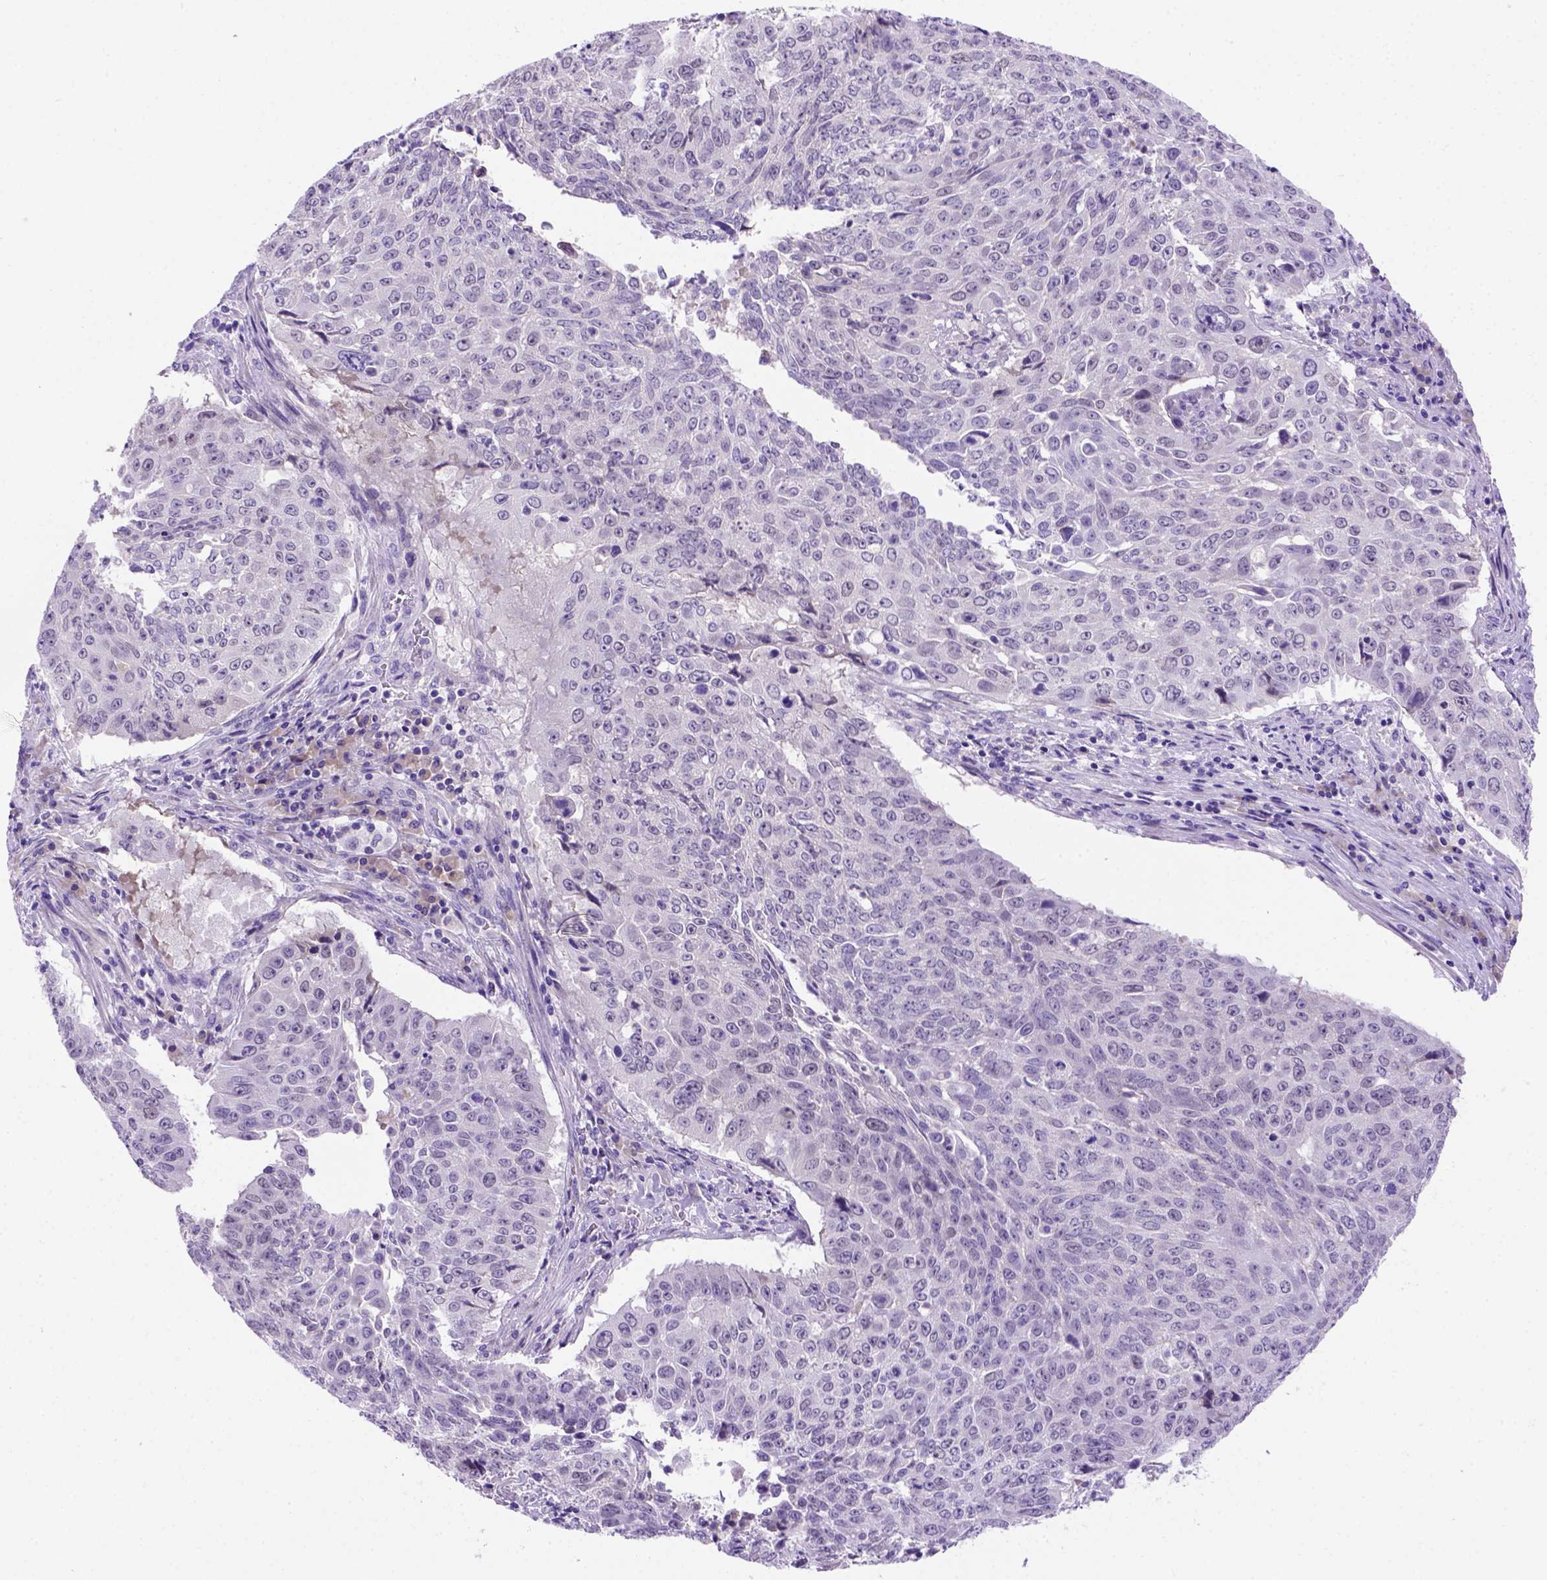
{"staining": {"intensity": "negative", "quantity": "none", "location": "none"}, "tissue": "lung cancer", "cell_type": "Tumor cells", "image_type": "cancer", "snomed": [{"axis": "morphology", "description": "Normal tissue, NOS"}, {"axis": "morphology", "description": "Squamous cell carcinoma, NOS"}, {"axis": "topography", "description": "Bronchus"}, {"axis": "topography", "description": "Lung"}], "caption": "Squamous cell carcinoma (lung) stained for a protein using IHC exhibits no expression tumor cells.", "gene": "FAM81B", "patient": {"sex": "male", "age": 64}}